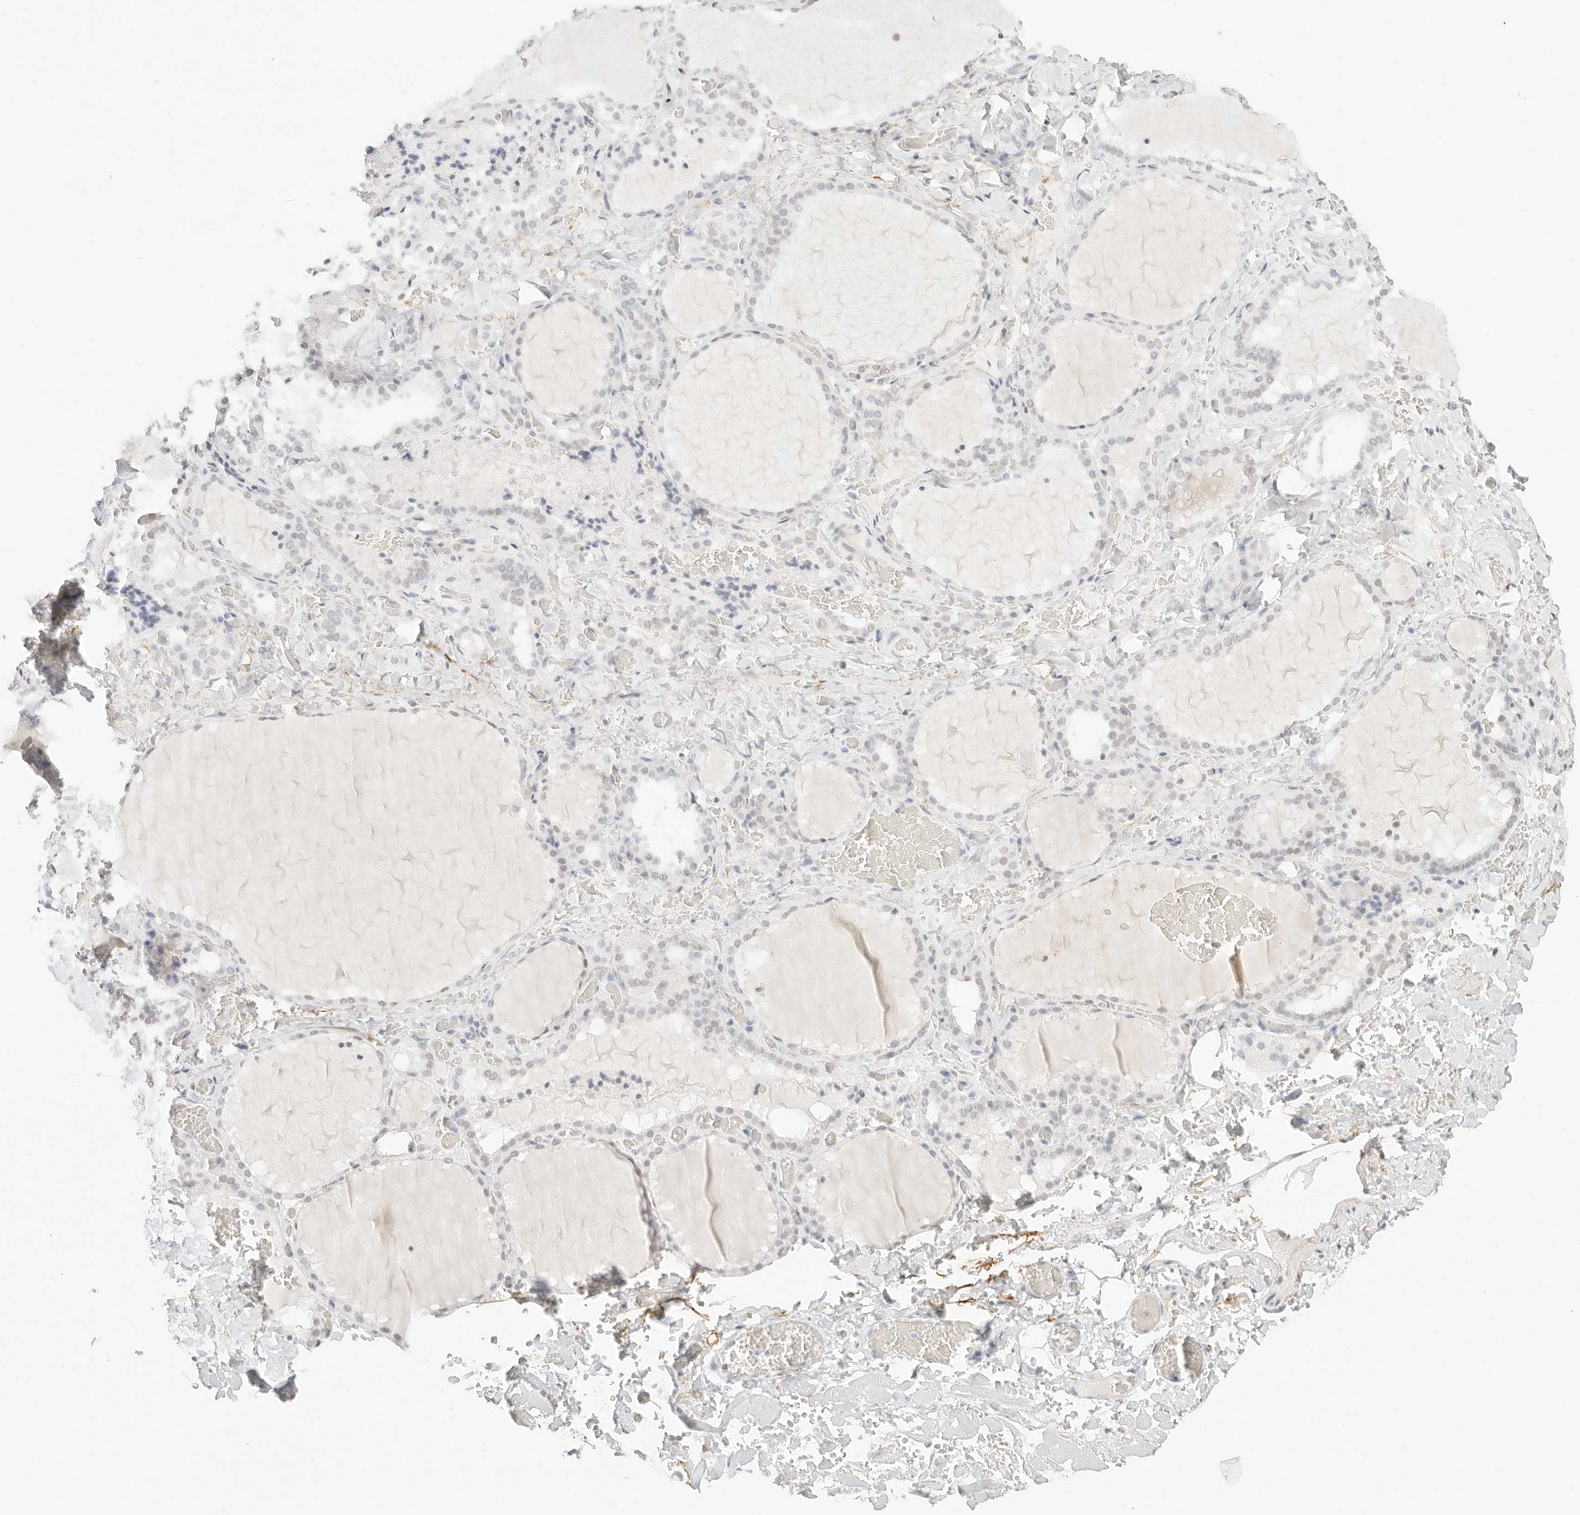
{"staining": {"intensity": "negative", "quantity": "none", "location": "none"}, "tissue": "thyroid gland", "cell_type": "Glandular cells", "image_type": "normal", "snomed": [{"axis": "morphology", "description": "Normal tissue, NOS"}, {"axis": "topography", "description": "Thyroid gland"}], "caption": "Thyroid gland stained for a protein using immunohistochemistry reveals no staining glandular cells.", "gene": "FBLN5", "patient": {"sex": "female", "age": 22}}